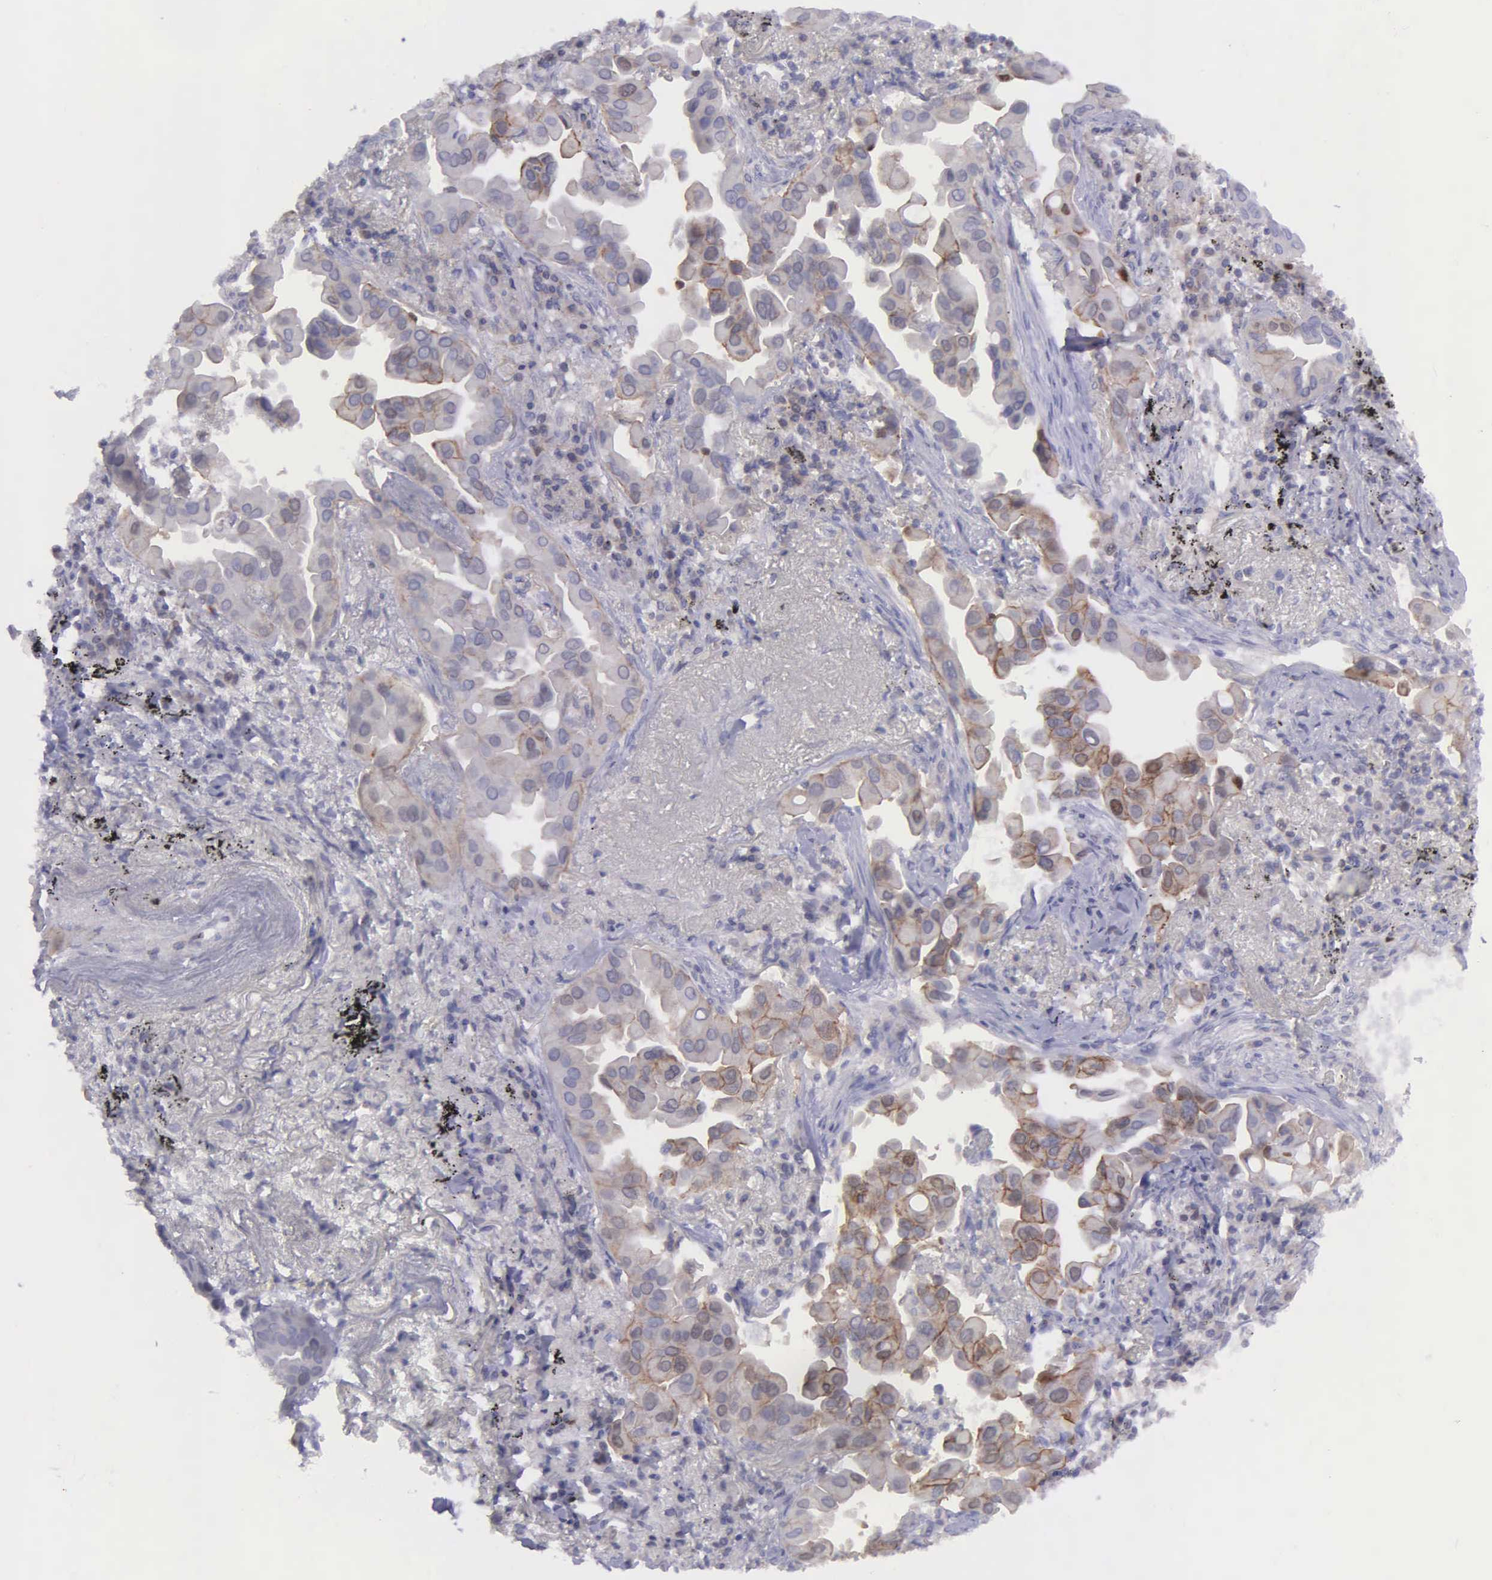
{"staining": {"intensity": "negative", "quantity": "none", "location": "none"}, "tissue": "lung cancer", "cell_type": "Tumor cells", "image_type": "cancer", "snomed": [{"axis": "morphology", "description": "Adenocarcinoma, NOS"}, {"axis": "topography", "description": "Lung"}], "caption": "Tumor cells show no significant protein expression in adenocarcinoma (lung).", "gene": "MICAL3", "patient": {"sex": "male", "age": 68}}